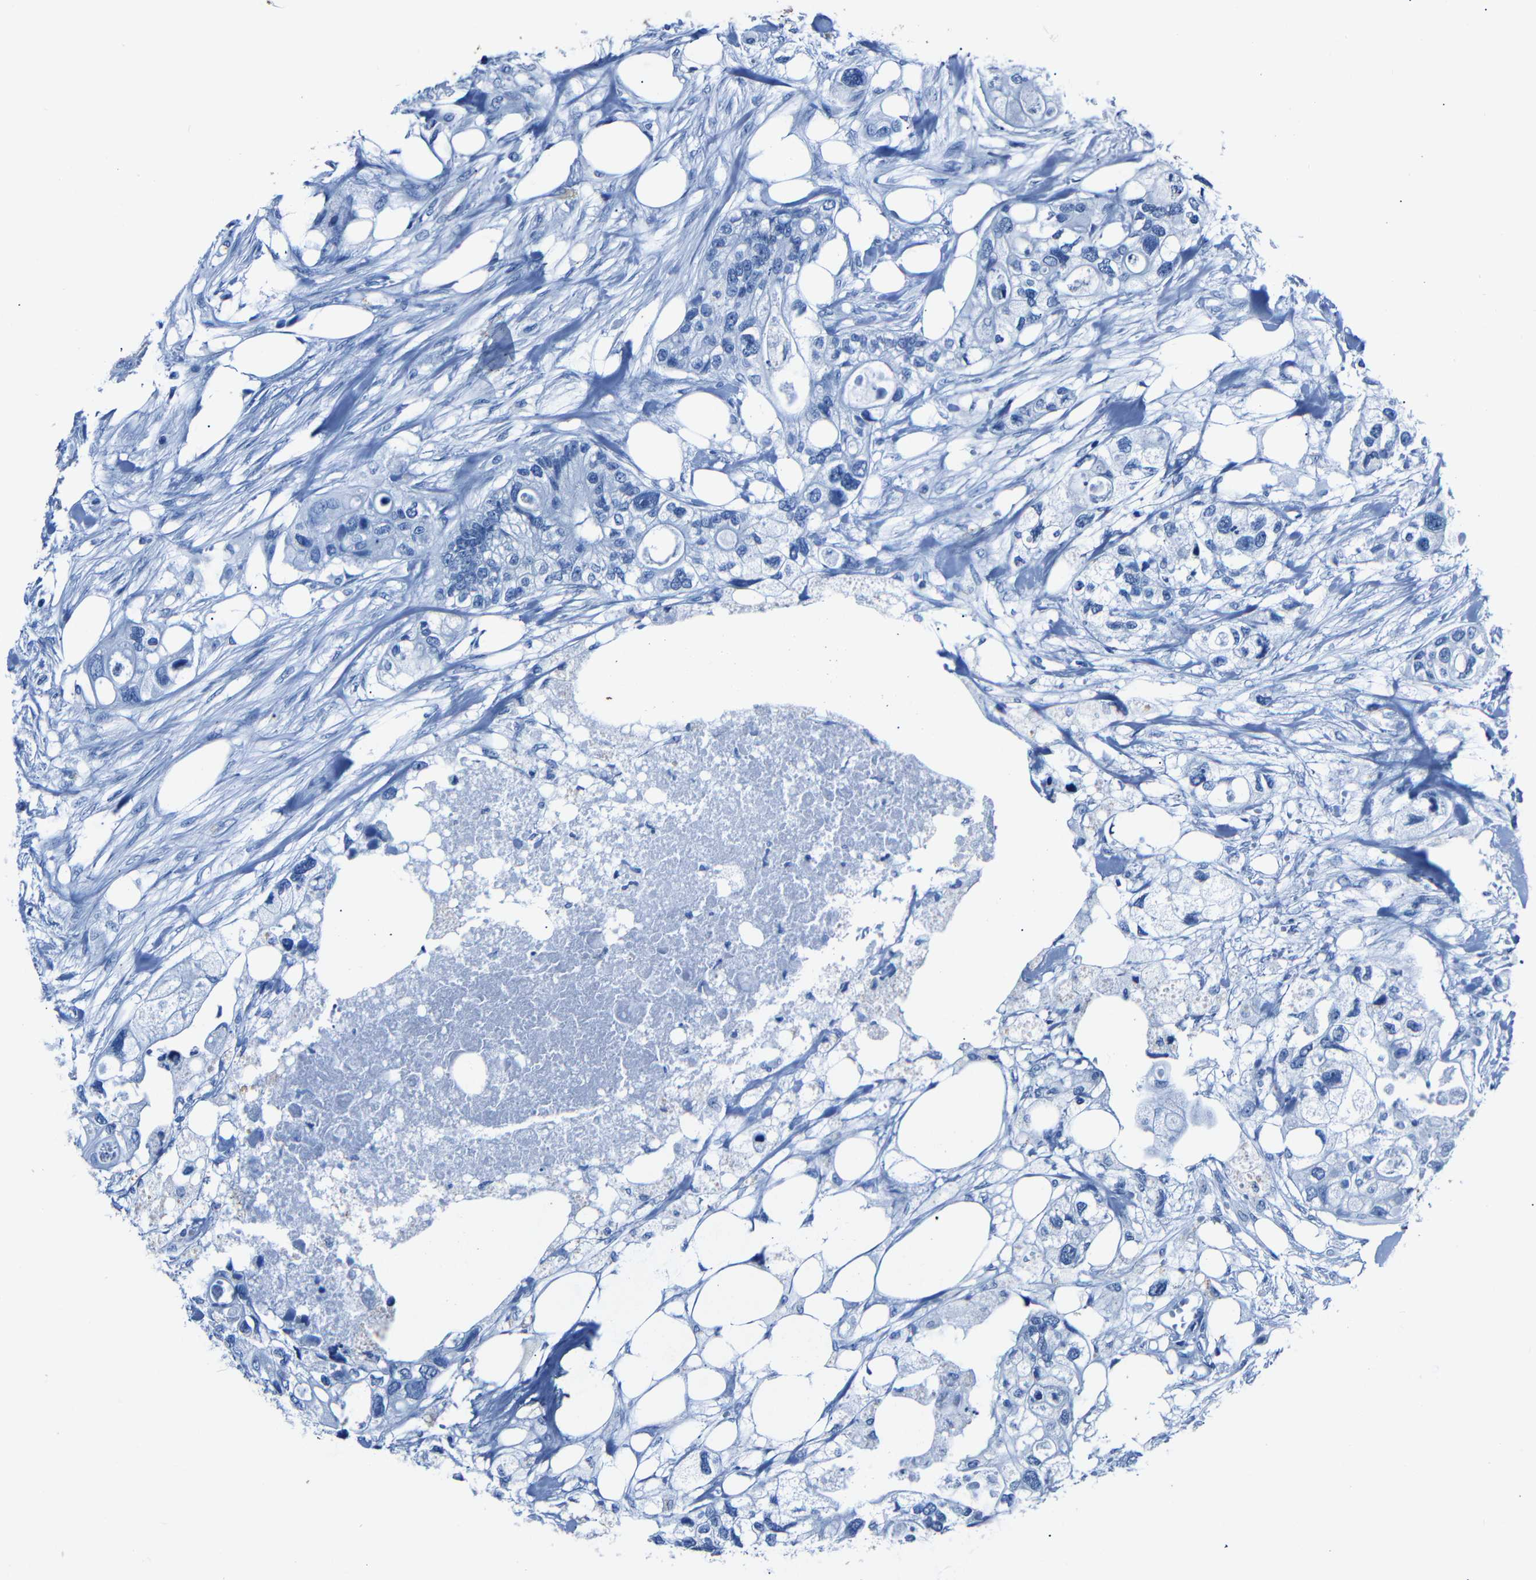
{"staining": {"intensity": "negative", "quantity": "none", "location": "none"}, "tissue": "colorectal cancer", "cell_type": "Tumor cells", "image_type": "cancer", "snomed": [{"axis": "morphology", "description": "Adenocarcinoma, NOS"}, {"axis": "topography", "description": "Colon"}], "caption": "Immunohistochemistry (IHC) photomicrograph of neoplastic tissue: adenocarcinoma (colorectal) stained with DAB shows no significant protein staining in tumor cells.", "gene": "CLDN11", "patient": {"sex": "female", "age": 57}}